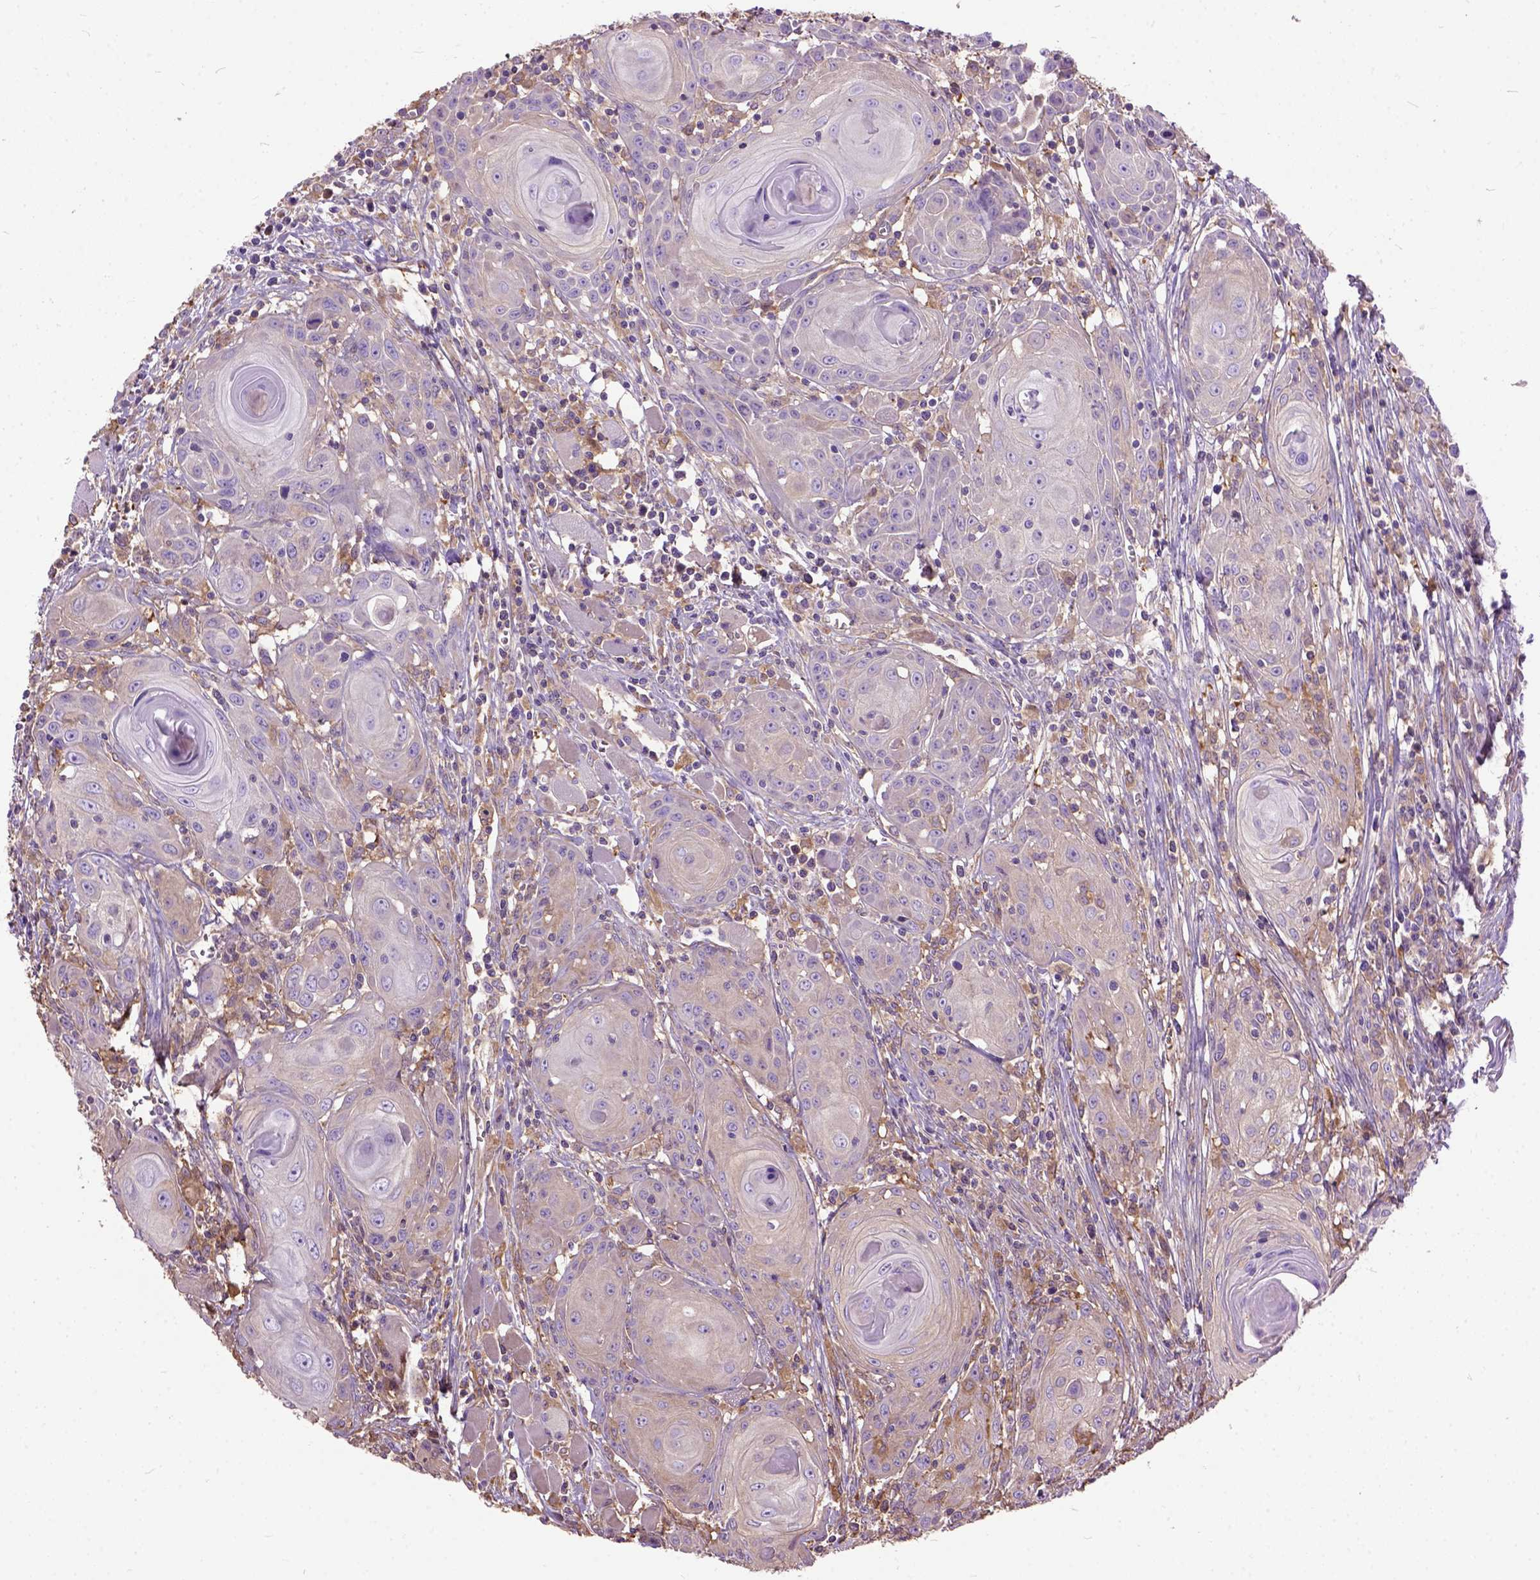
{"staining": {"intensity": "weak", "quantity": "25%-75%", "location": "cytoplasmic/membranous"}, "tissue": "head and neck cancer", "cell_type": "Tumor cells", "image_type": "cancer", "snomed": [{"axis": "morphology", "description": "Squamous cell carcinoma, NOS"}, {"axis": "topography", "description": "Head-Neck"}], "caption": "Tumor cells display weak cytoplasmic/membranous staining in approximately 25%-75% of cells in head and neck cancer (squamous cell carcinoma).", "gene": "SEMA4F", "patient": {"sex": "female", "age": 80}}